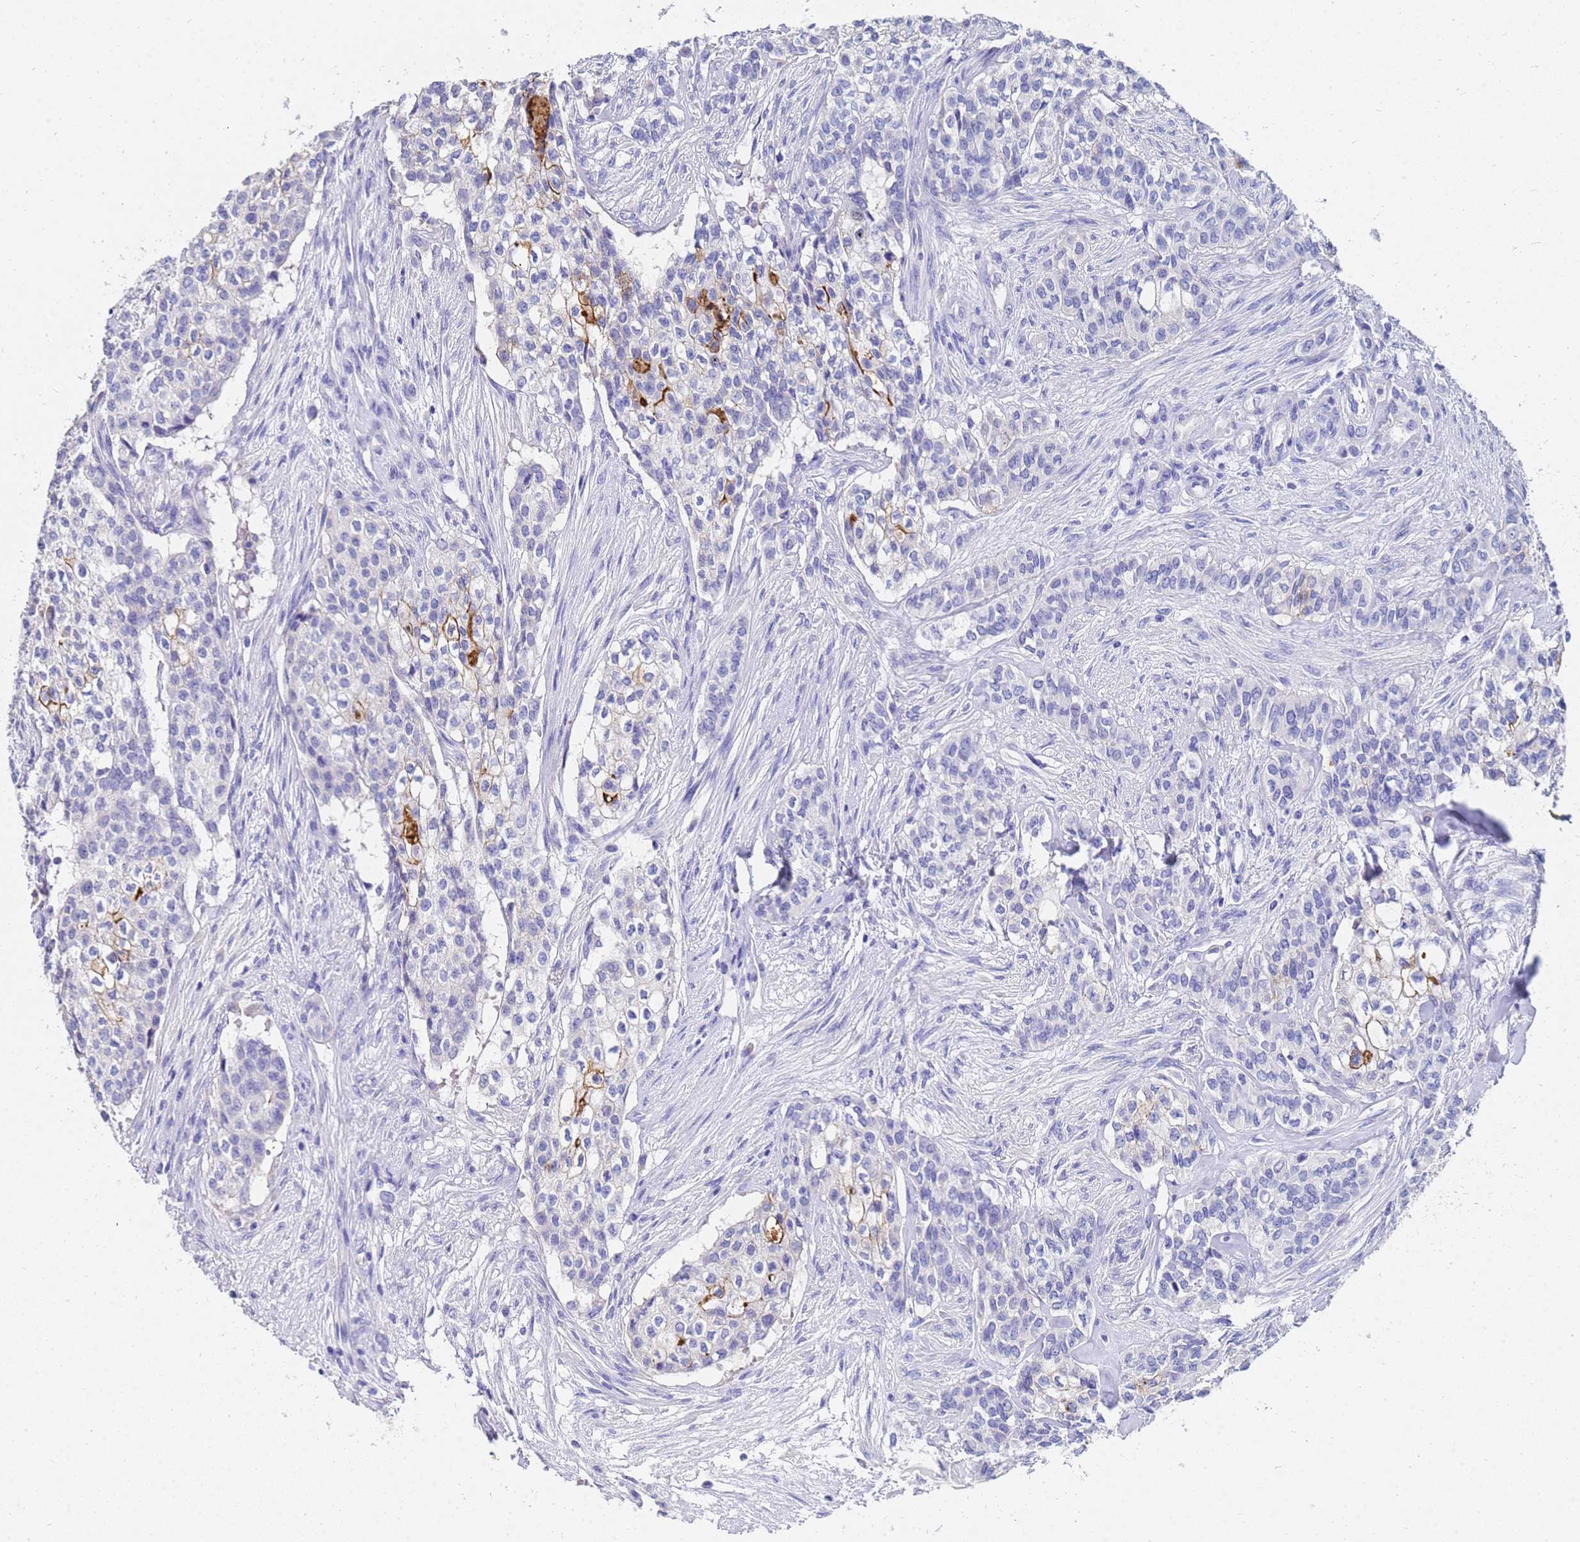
{"staining": {"intensity": "moderate", "quantity": "<25%", "location": "cytoplasmic/membranous"}, "tissue": "head and neck cancer", "cell_type": "Tumor cells", "image_type": "cancer", "snomed": [{"axis": "morphology", "description": "Adenocarcinoma, NOS"}, {"axis": "topography", "description": "Head-Neck"}], "caption": "Human head and neck cancer stained with a brown dye displays moderate cytoplasmic/membranous positive expression in approximately <25% of tumor cells.", "gene": "C2orf72", "patient": {"sex": "male", "age": 81}}